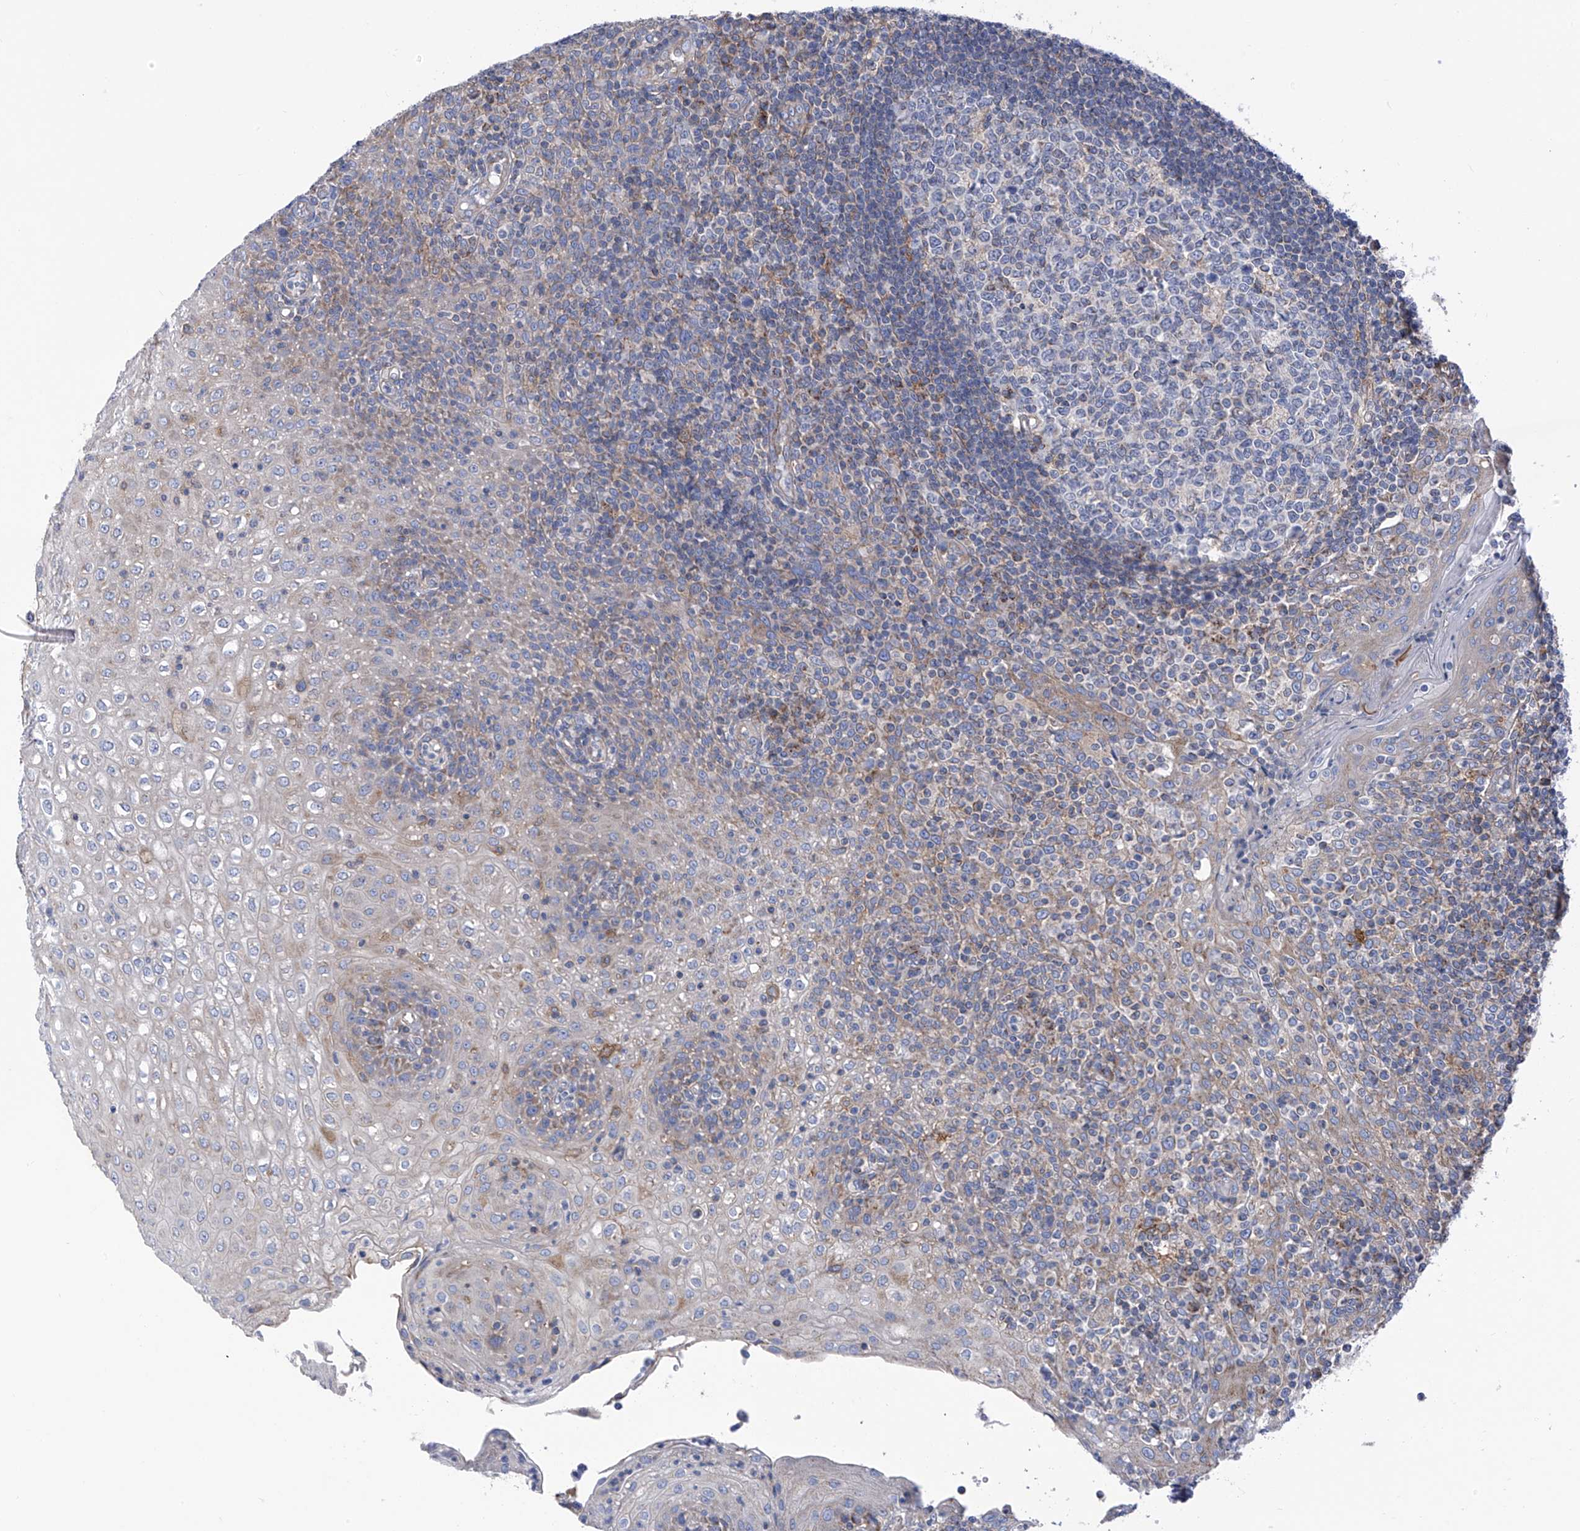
{"staining": {"intensity": "negative", "quantity": "none", "location": "none"}, "tissue": "tonsil", "cell_type": "Germinal center cells", "image_type": "normal", "snomed": [{"axis": "morphology", "description": "Normal tissue, NOS"}, {"axis": "topography", "description": "Tonsil"}], "caption": "An immunohistochemistry histopathology image of normal tonsil is shown. There is no staining in germinal center cells of tonsil. The staining is performed using DAB brown chromogen with nuclei counter-stained in using hematoxylin.", "gene": "P2RX7", "patient": {"sex": "female", "age": 19}}